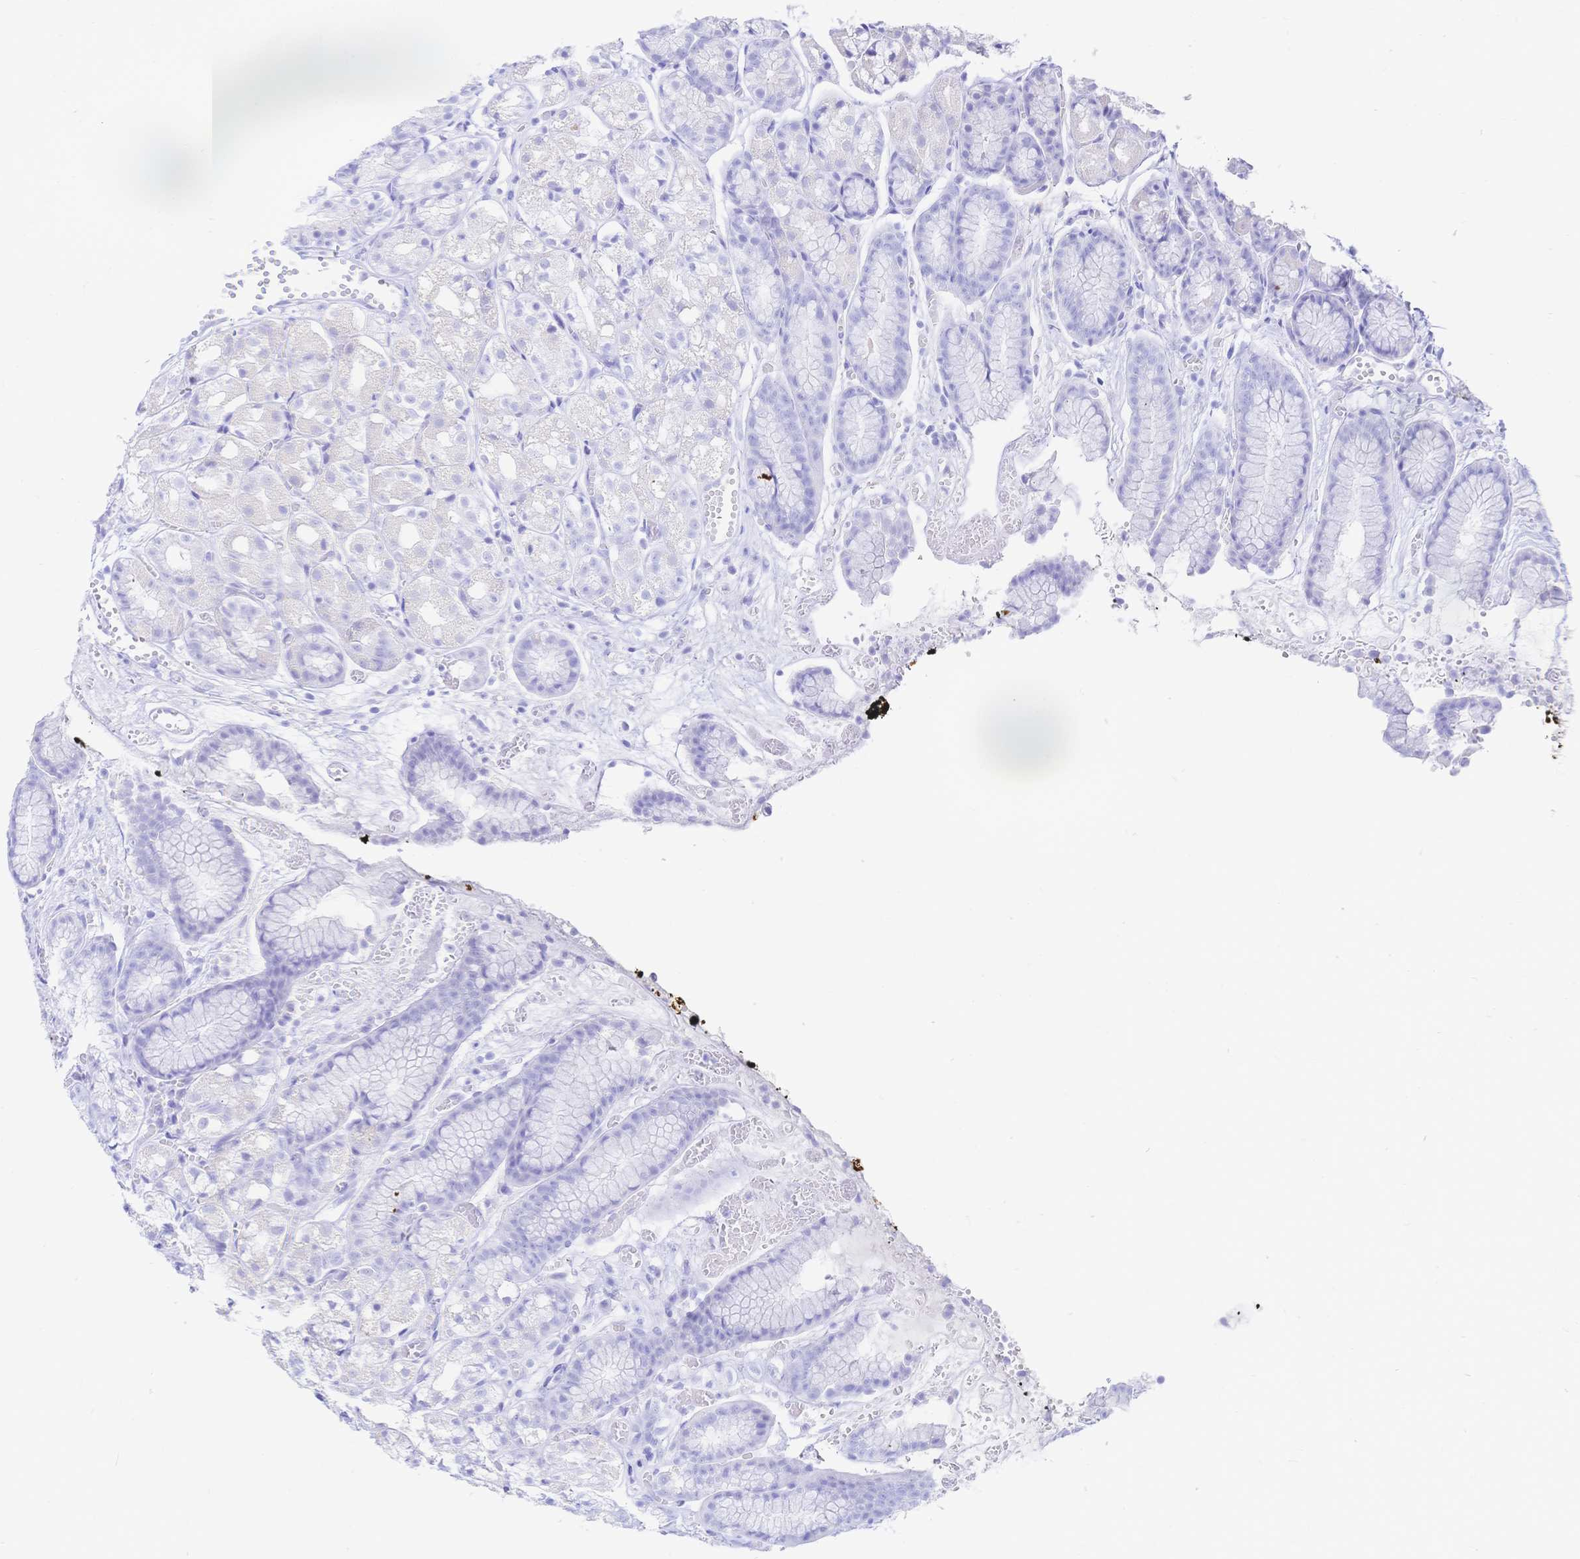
{"staining": {"intensity": "negative", "quantity": "none", "location": "none"}, "tissue": "stomach", "cell_type": "Glandular cells", "image_type": "normal", "snomed": [{"axis": "morphology", "description": "Normal tissue, NOS"}, {"axis": "topography", "description": "Smooth muscle"}, {"axis": "topography", "description": "Stomach"}], "caption": "This image is of normal stomach stained with immunohistochemistry (IHC) to label a protein in brown with the nuclei are counter-stained blue. There is no positivity in glandular cells.", "gene": "UMOD", "patient": {"sex": "male", "age": 70}}